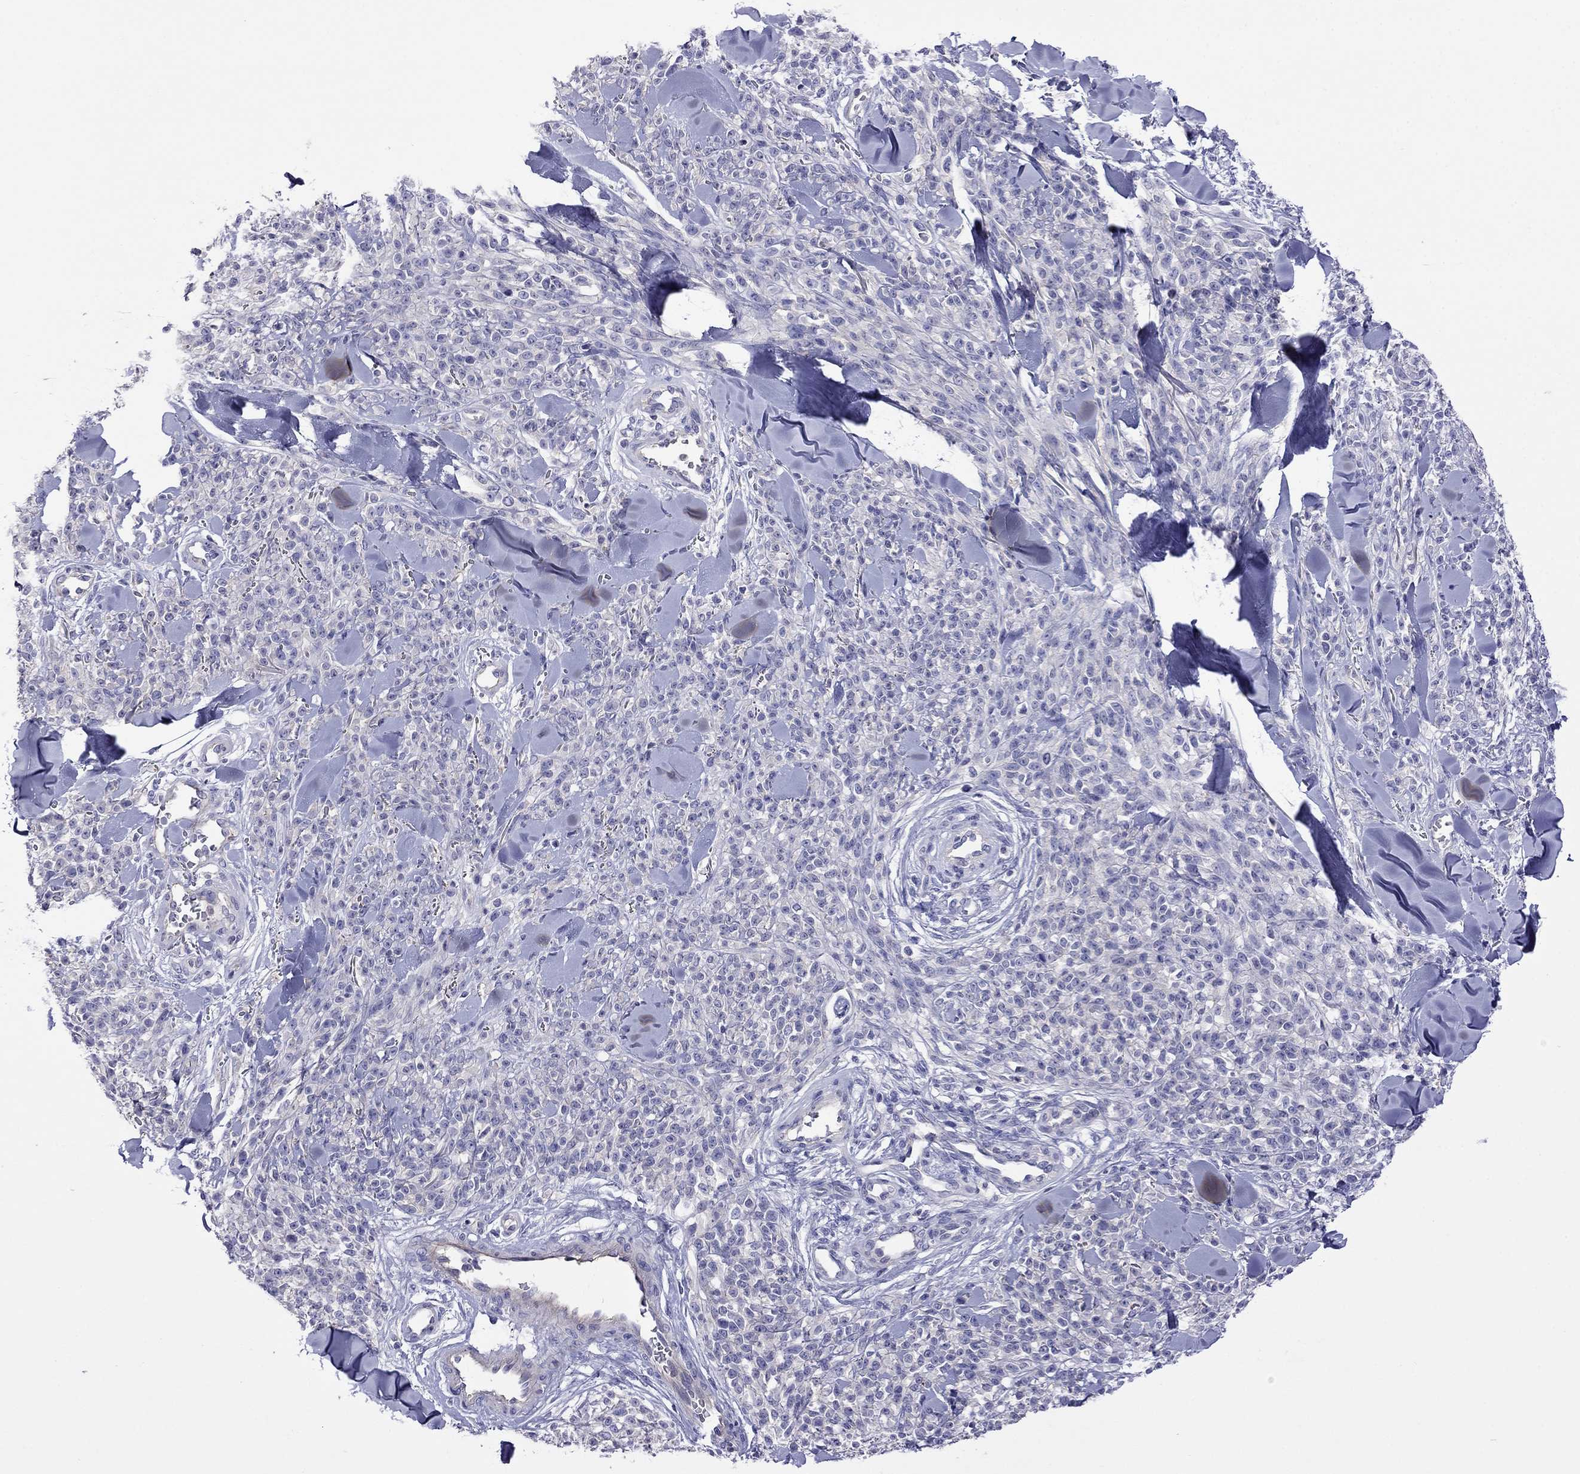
{"staining": {"intensity": "negative", "quantity": "none", "location": "none"}, "tissue": "melanoma", "cell_type": "Tumor cells", "image_type": "cancer", "snomed": [{"axis": "morphology", "description": "Malignant melanoma, NOS"}, {"axis": "topography", "description": "Skin"}, {"axis": "topography", "description": "Skin of trunk"}], "caption": "High power microscopy image of an immunohistochemistry image of melanoma, revealing no significant staining in tumor cells.", "gene": "STAR", "patient": {"sex": "male", "age": 74}}